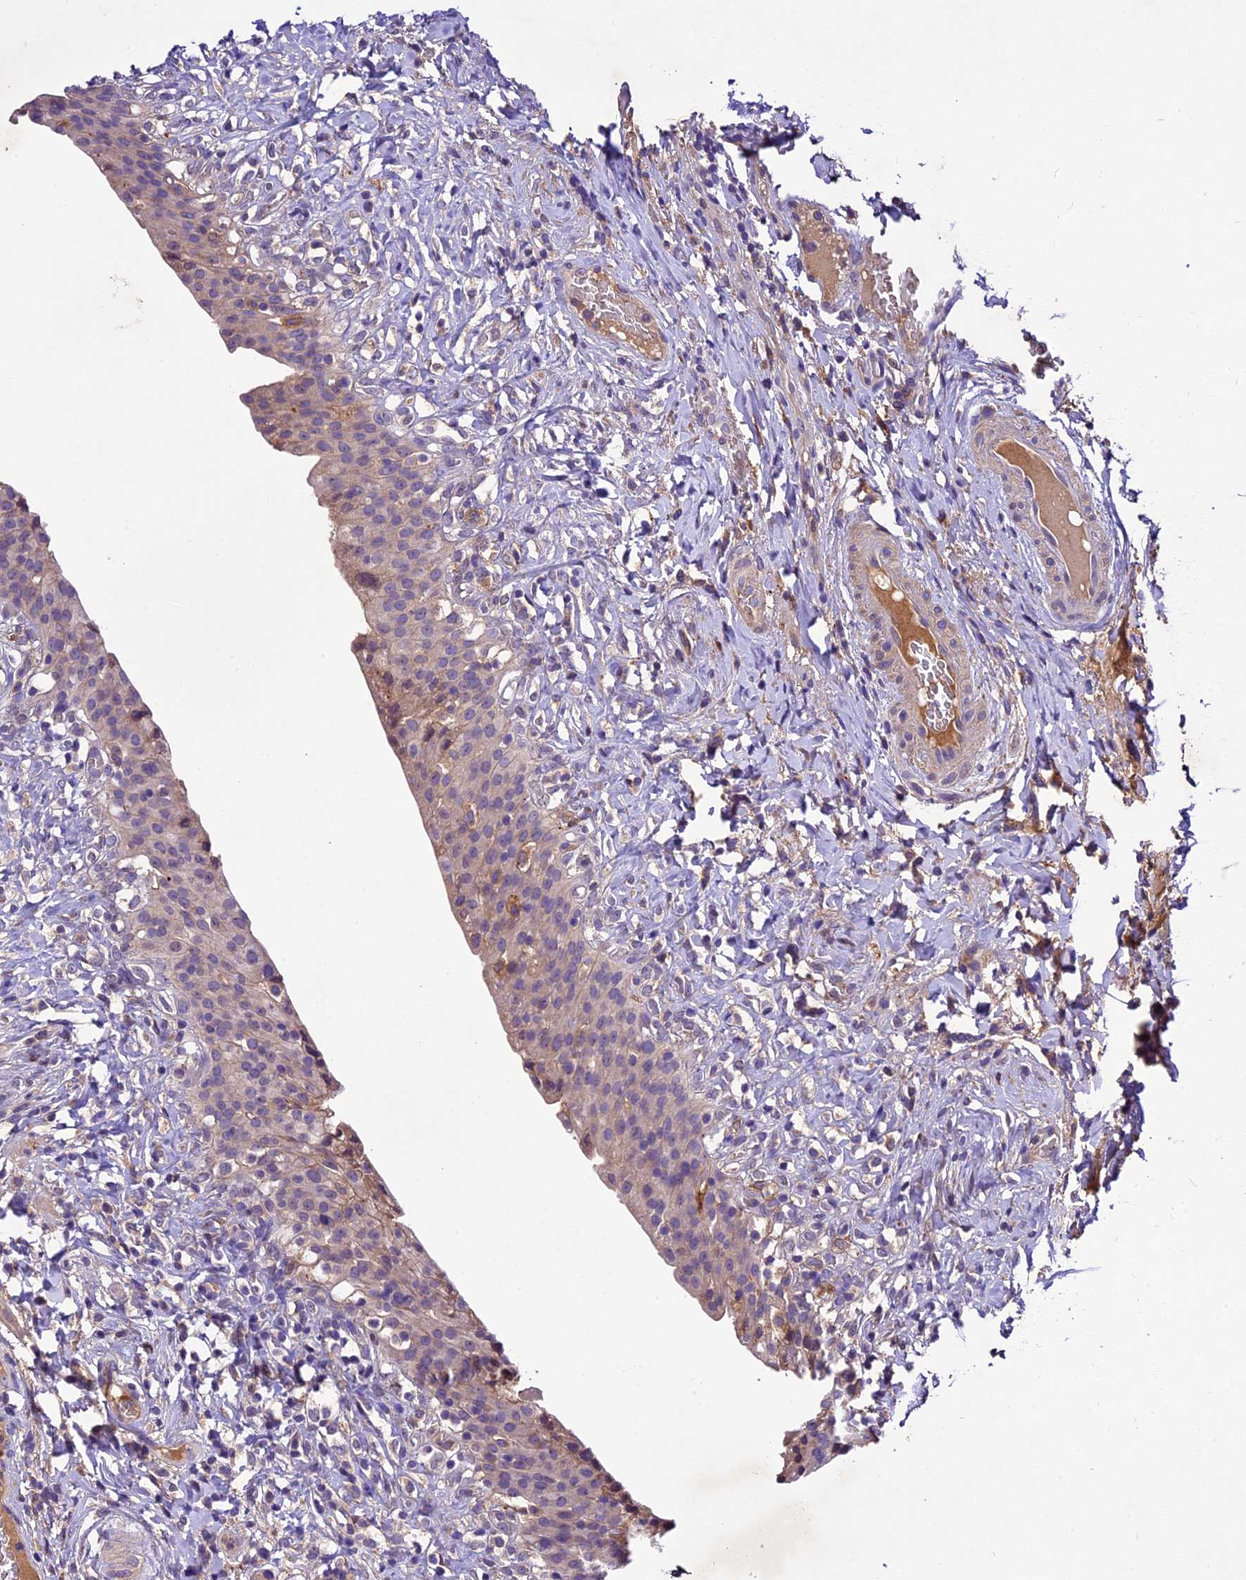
{"staining": {"intensity": "weak", "quantity": "<25%", "location": "cytoplasmic/membranous"}, "tissue": "urinary bladder", "cell_type": "Urothelial cells", "image_type": "normal", "snomed": [{"axis": "morphology", "description": "Normal tissue, NOS"}, {"axis": "morphology", "description": "Inflammation, NOS"}, {"axis": "topography", "description": "Urinary bladder"}], "caption": "Photomicrograph shows no protein expression in urothelial cells of unremarkable urinary bladder.", "gene": "CILP2", "patient": {"sex": "male", "age": 64}}